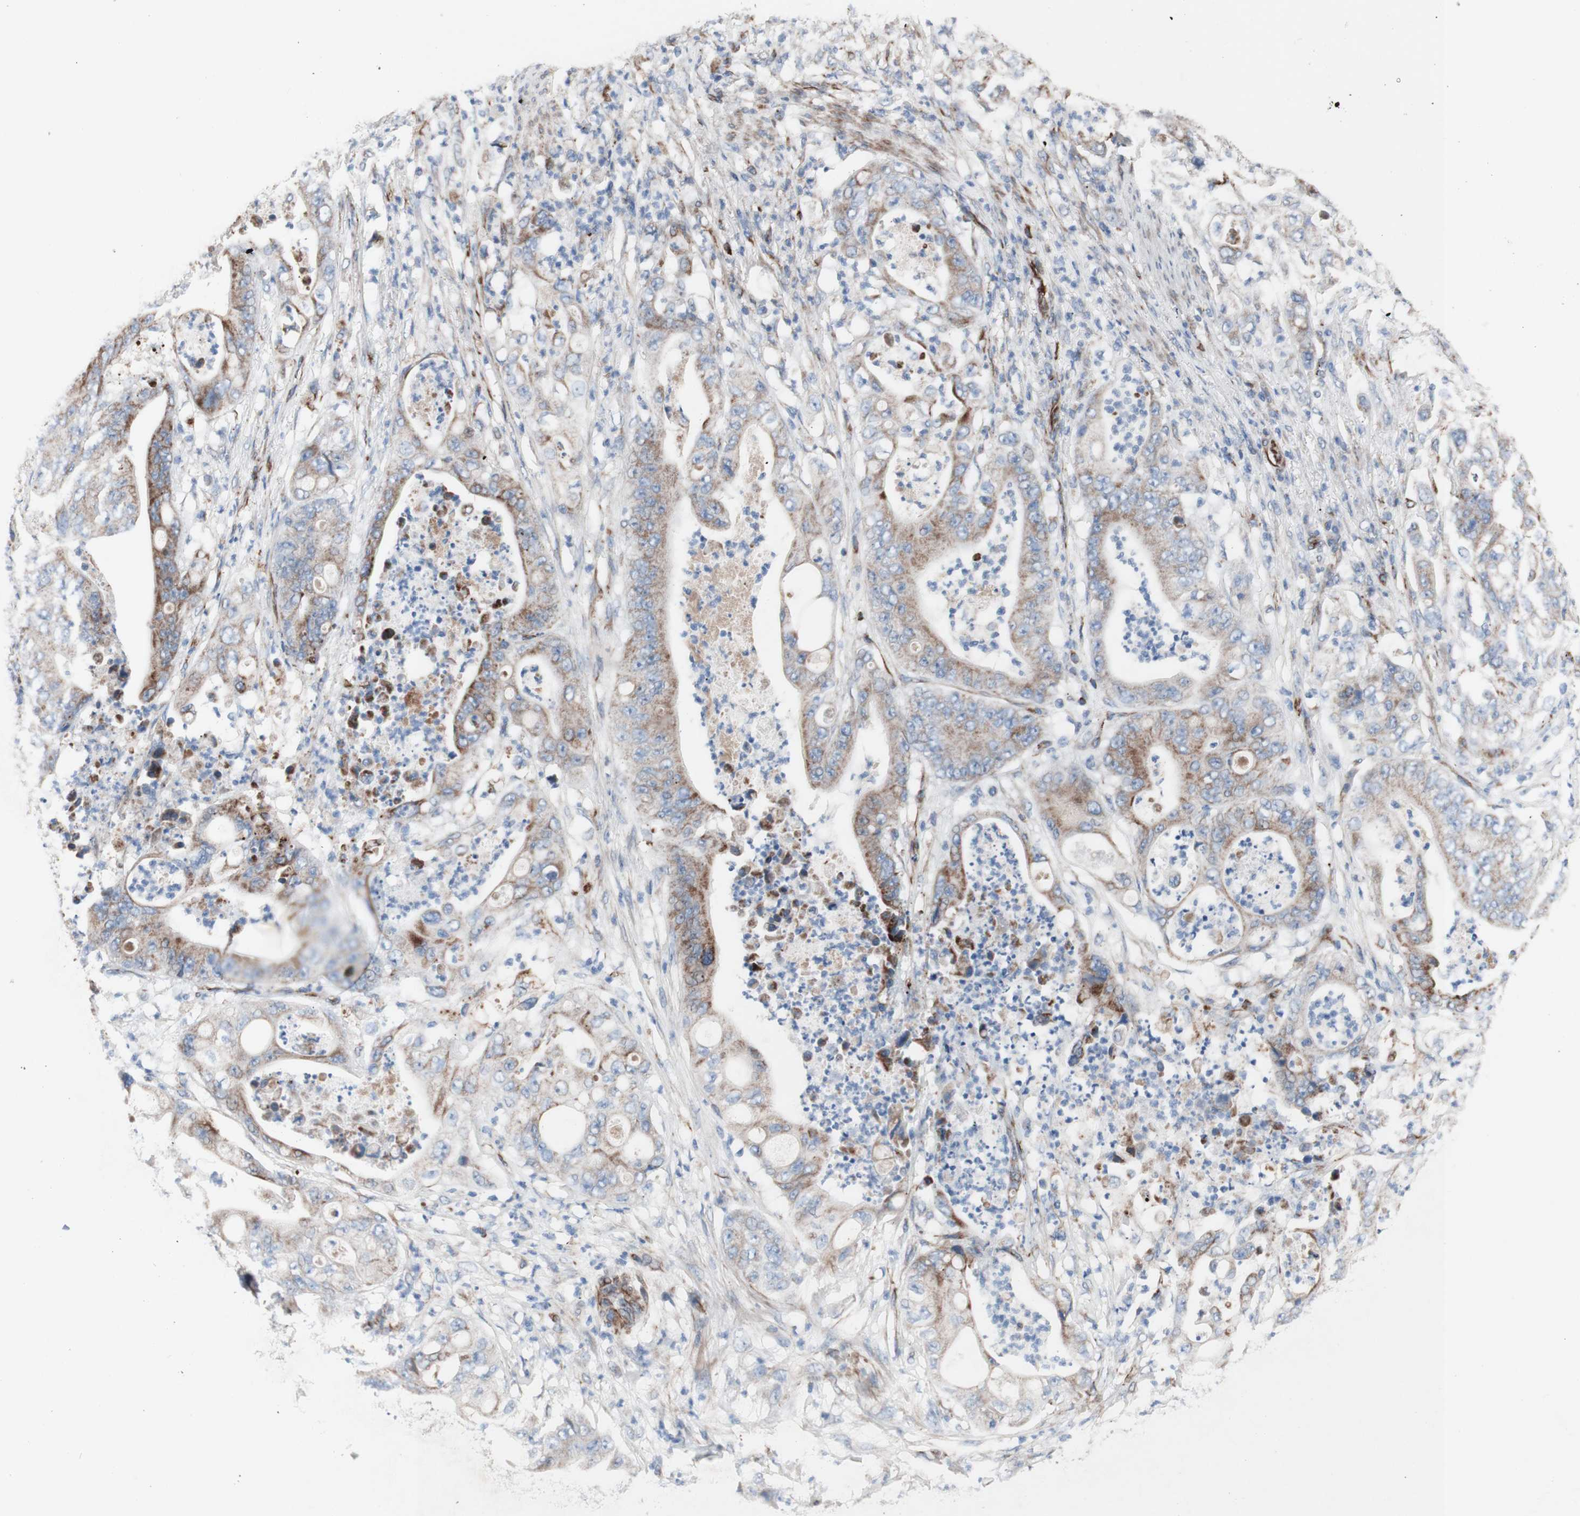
{"staining": {"intensity": "moderate", "quantity": "25%-75%", "location": "cytoplasmic/membranous"}, "tissue": "stomach cancer", "cell_type": "Tumor cells", "image_type": "cancer", "snomed": [{"axis": "morphology", "description": "Adenocarcinoma, NOS"}, {"axis": "topography", "description": "Stomach"}], "caption": "A high-resolution histopathology image shows immunohistochemistry staining of stomach cancer (adenocarcinoma), which reveals moderate cytoplasmic/membranous staining in approximately 25%-75% of tumor cells.", "gene": "AGPAT5", "patient": {"sex": "female", "age": 73}}